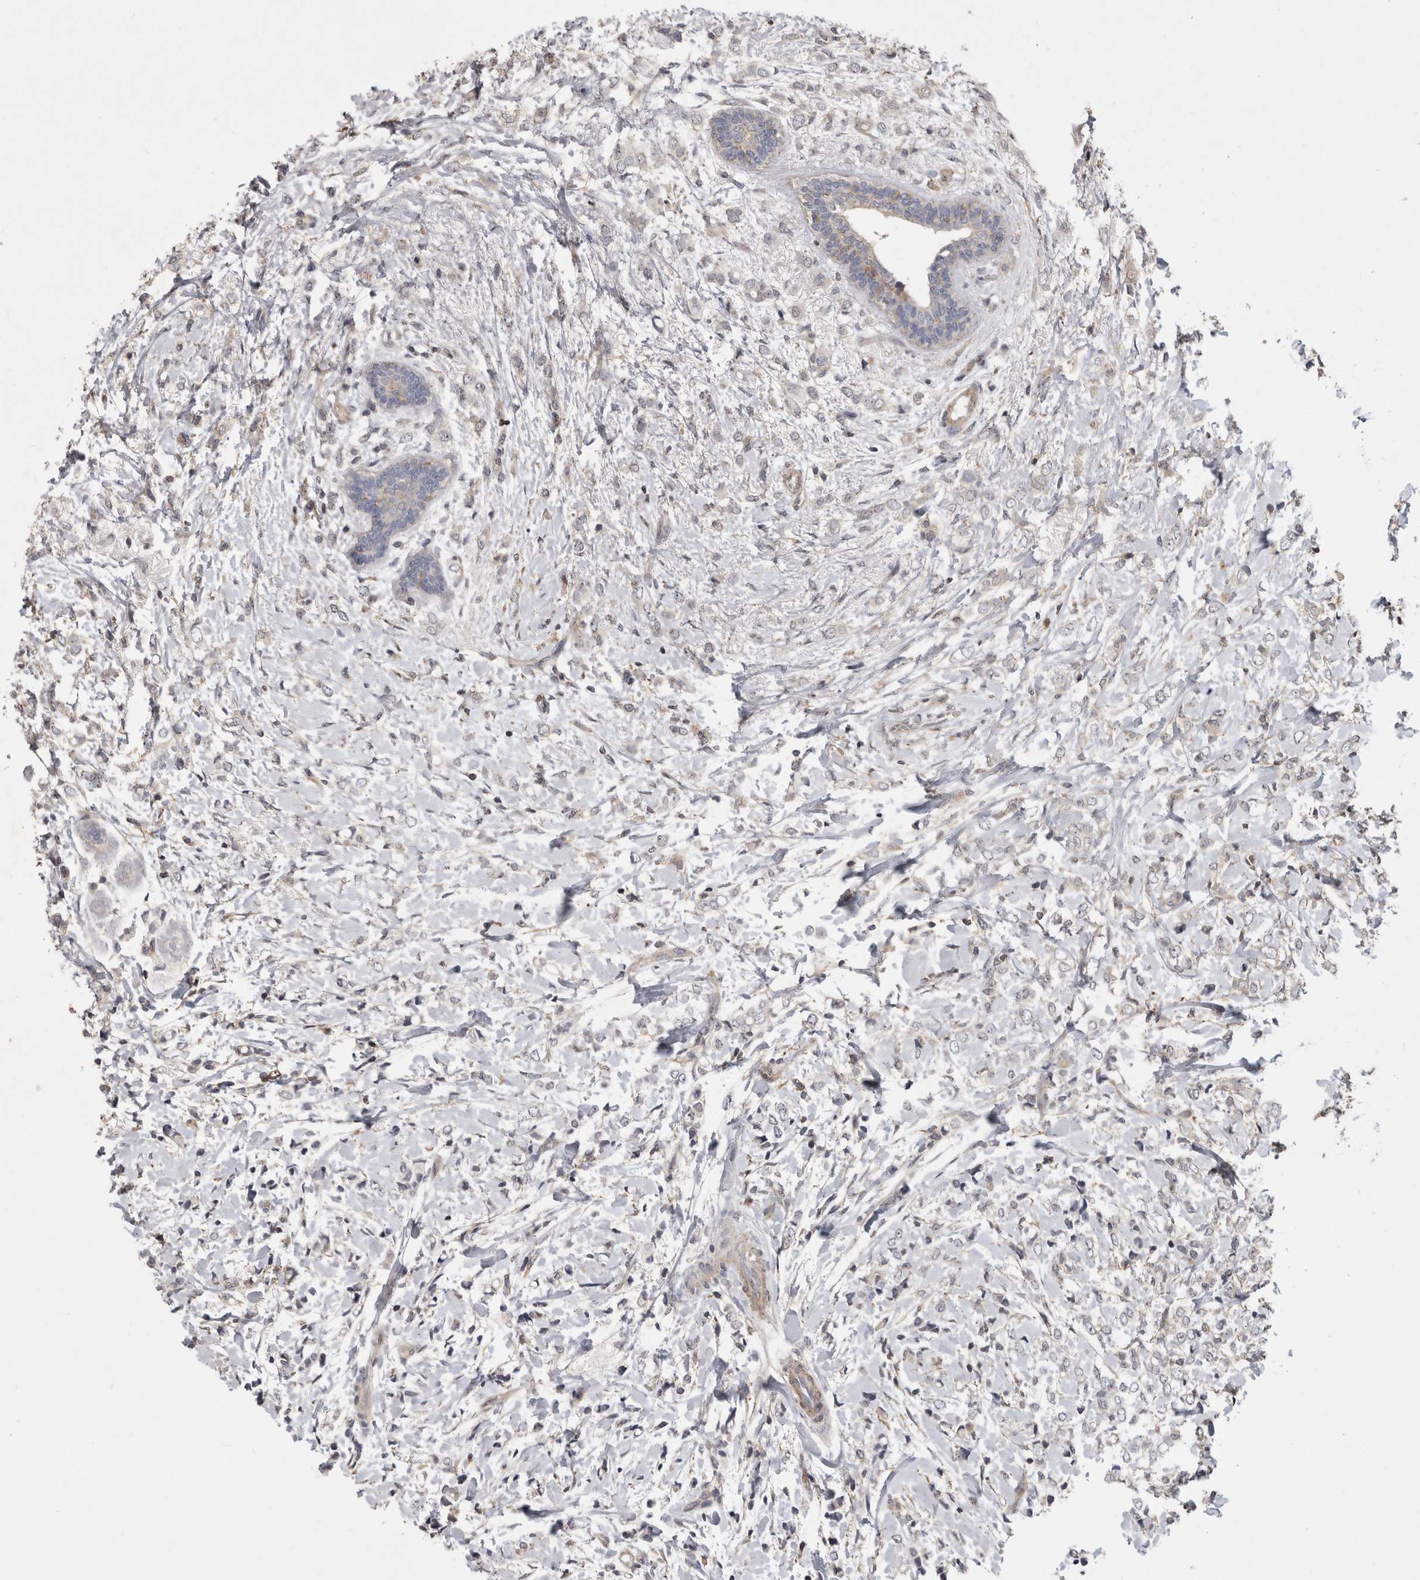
{"staining": {"intensity": "negative", "quantity": "none", "location": "none"}, "tissue": "breast cancer", "cell_type": "Tumor cells", "image_type": "cancer", "snomed": [{"axis": "morphology", "description": "Normal tissue, NOS"}, {"axis": "morphology", "description": "Lobular carcinoma"}, {"axis": "topography", "description": "Breast"}], "caption": "Tumor cells show no significant staining in breast cancer (lobular carcinoma).", "gene": "SPATA48", "patient": {"sex": "female", "age": 47}}